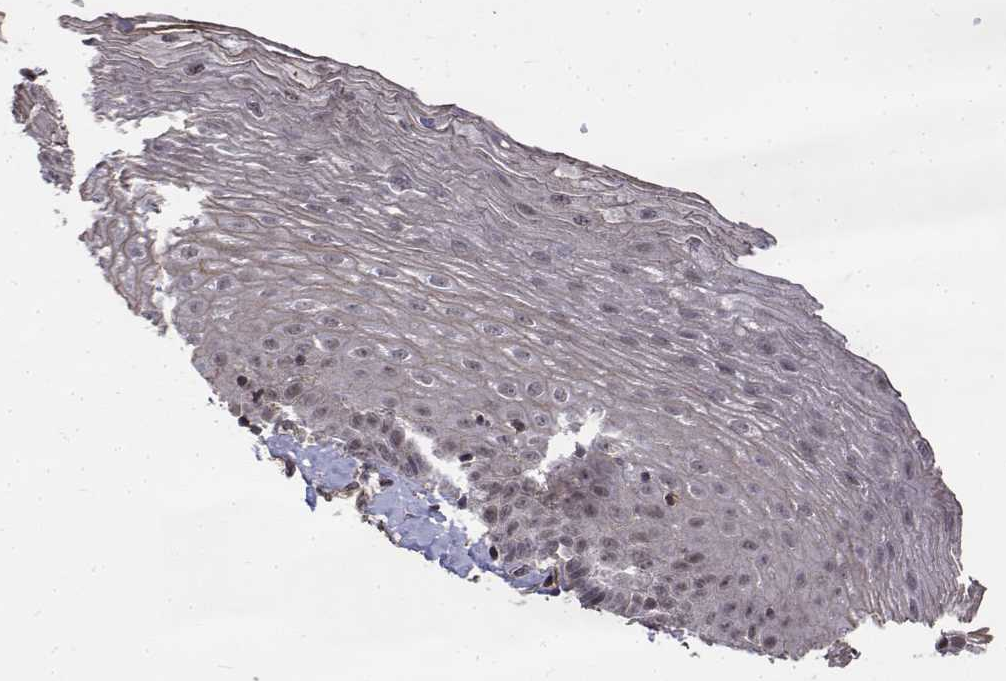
{"staining": {"intensity": "moderate", "quantity": "25%-75%", "location": "nuclear"}, "tissue": "esophagus", "cell_type": "Squamous epithelial cells", "image_type": "normal", "snomed": [{"axis": "morphology", "description": "Normal tissue, NOS"}, {"axis": "topography", "description": "Esophagus"}], "caption": "Protein positivity by immunohistochemistry exhibits moderate nuclear staining in about 25%-75% of squamous epithelial cells in benign esophagus.", "gene": "ITGA7", "patient": {"sex": "female", "age": 81}}